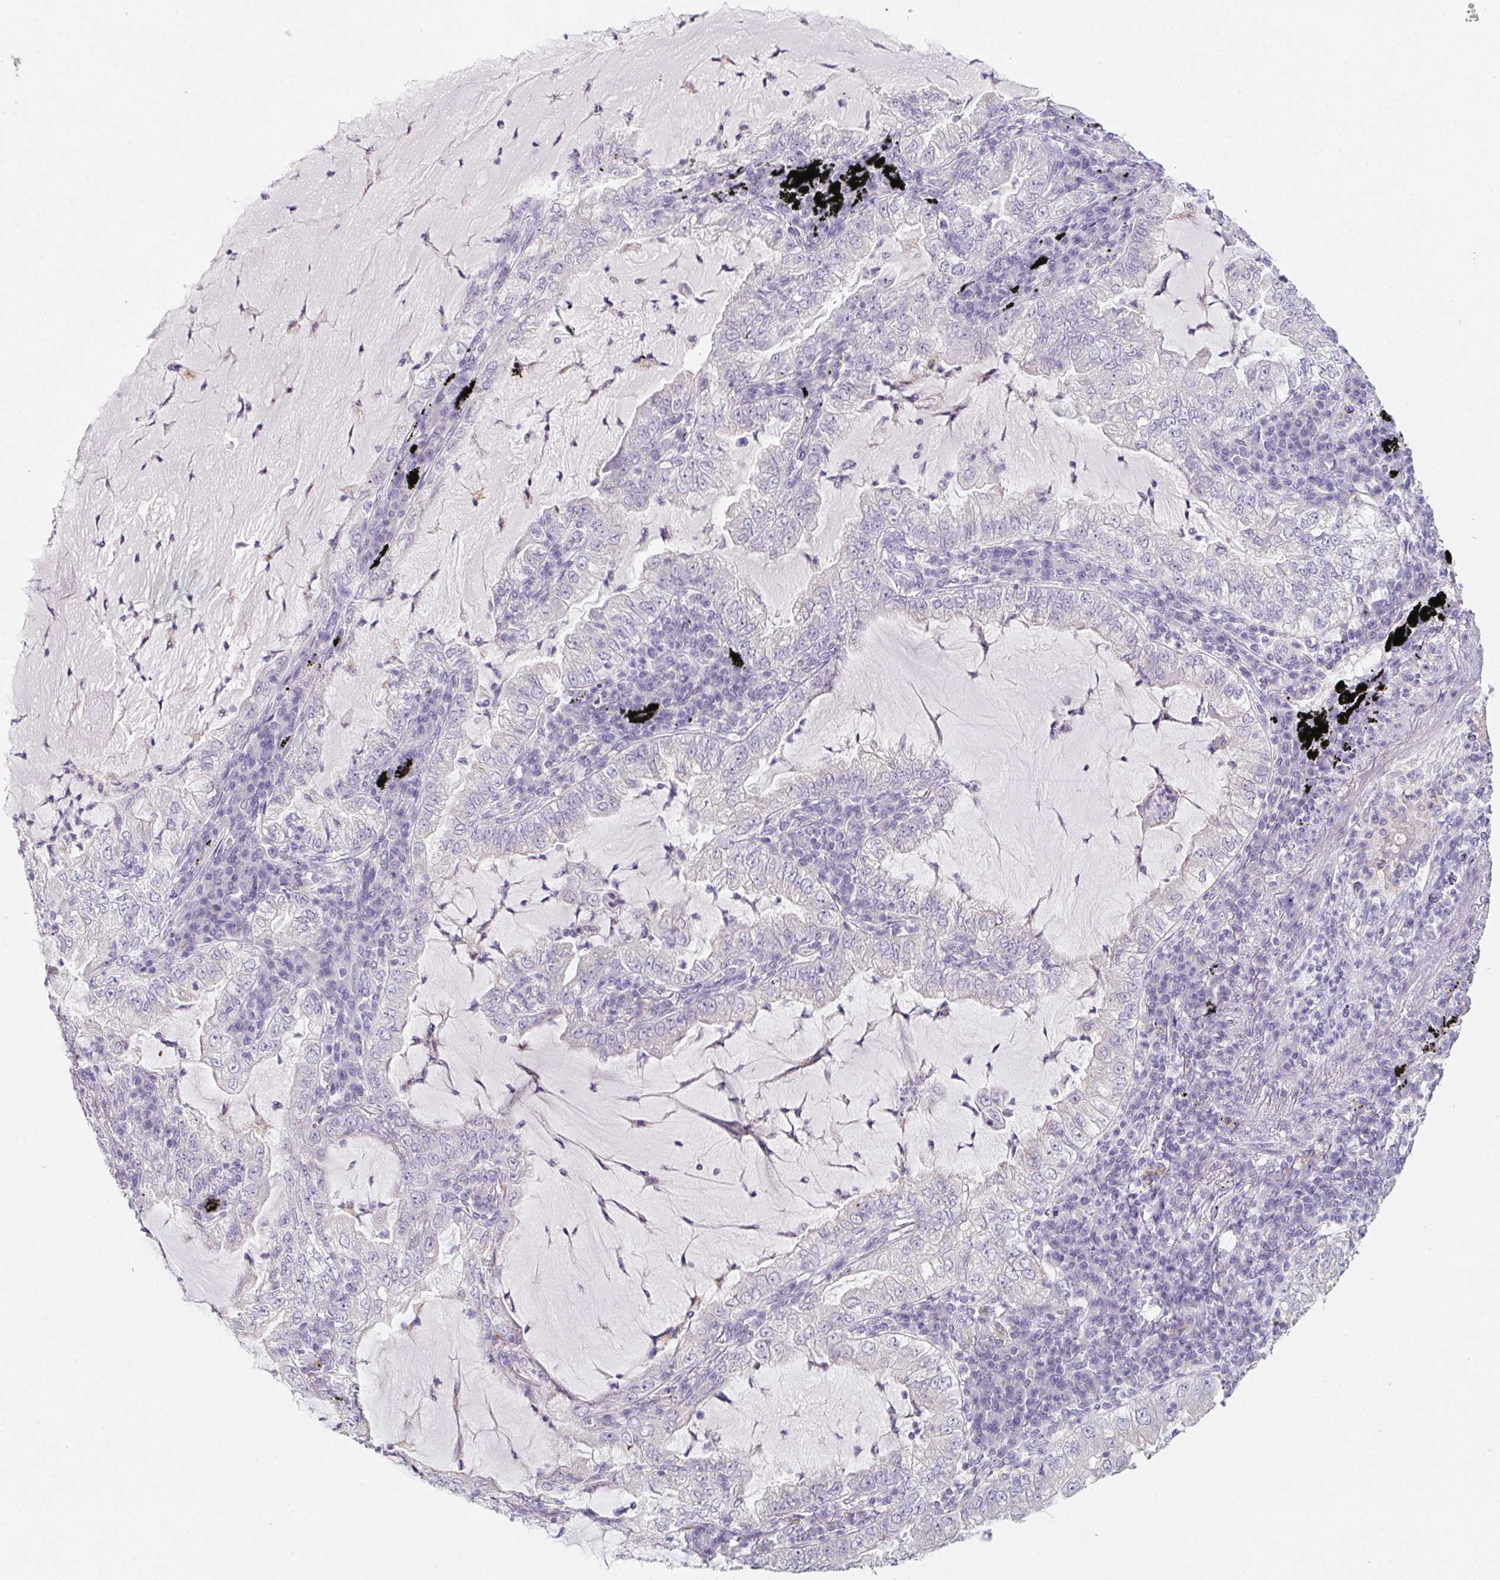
{"staining": {"intensity": "negative", "quantity": "none", "location": "none"}, "tissue": "lung cancer", "cell_type": "Tumor cells", "image_type": "cancer", "snomed": [{"axis": "morphology", "description": "Adenocarcinoma, NOS"}, {"axis": "topography", "description": "Lung"}], "caption": "Tumor cells show no significant positivity in lung cancer (adenocarcinoma).", "gene": "DCD", "patient": {"sex": "female", "age": 73}}